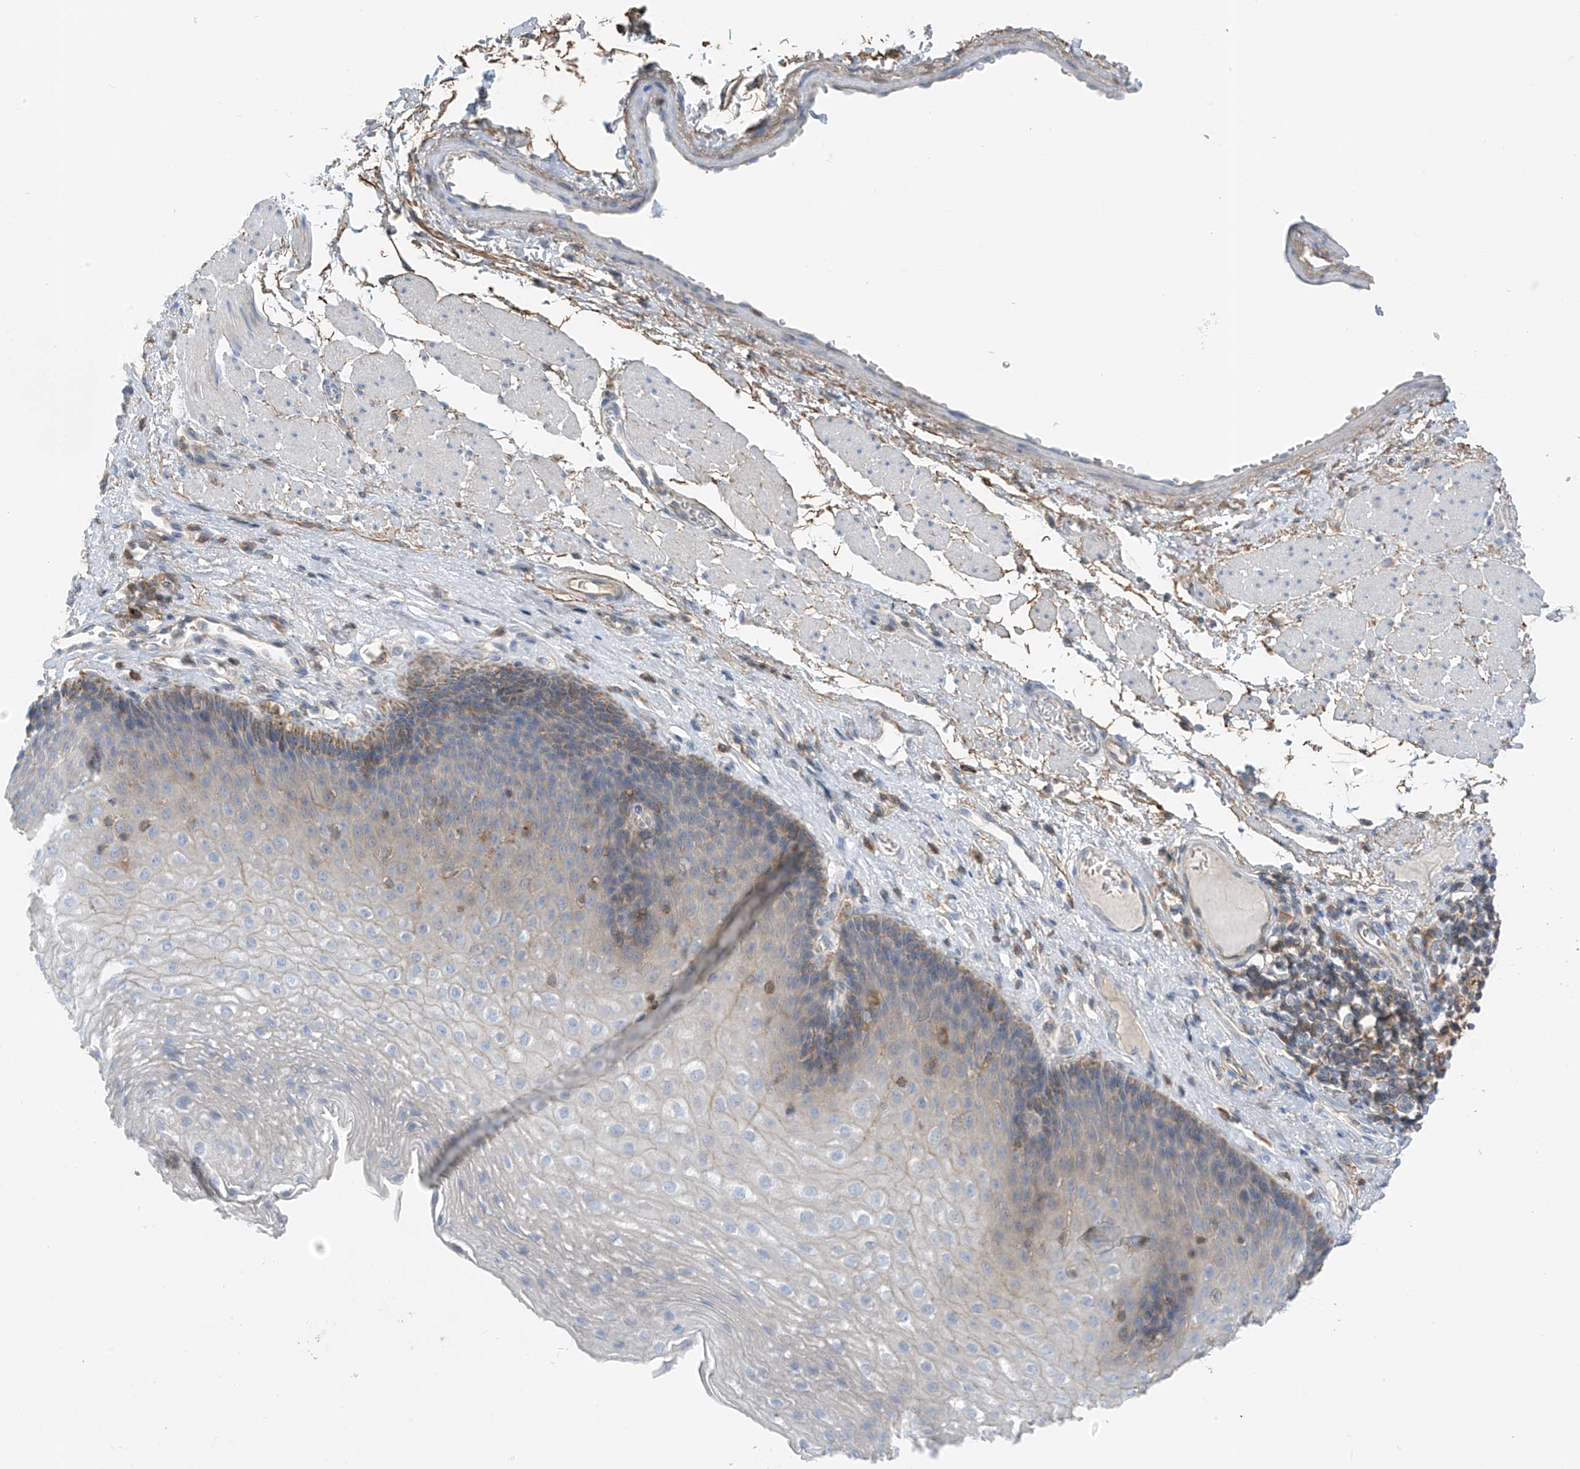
{"staining": {"intensity": "moderate", "quantity": "<25%", "location": "cytoplasmic/membranous"}, "tissue": "esophagus", "cell_type": "Squamous epithelial cells", "image_type": "normal", "snomed": [{"axis": "morphology", "description": "Normal tissue, NOS"}, {"axis": "topography", "description": "Esophagus"}], "caption": "Immunohistochemistry image of unremarkable esophagus: esophagus stained using immunohistochemistry shows low levels of moderate protein expression localized specifically in the cytoplasmic/membranous of squamous epithelial cells, appearing as a cytoplasmic/membranous brown color.", "gene": "NALCN", "patient": {"sex": "female", "age": 66}}